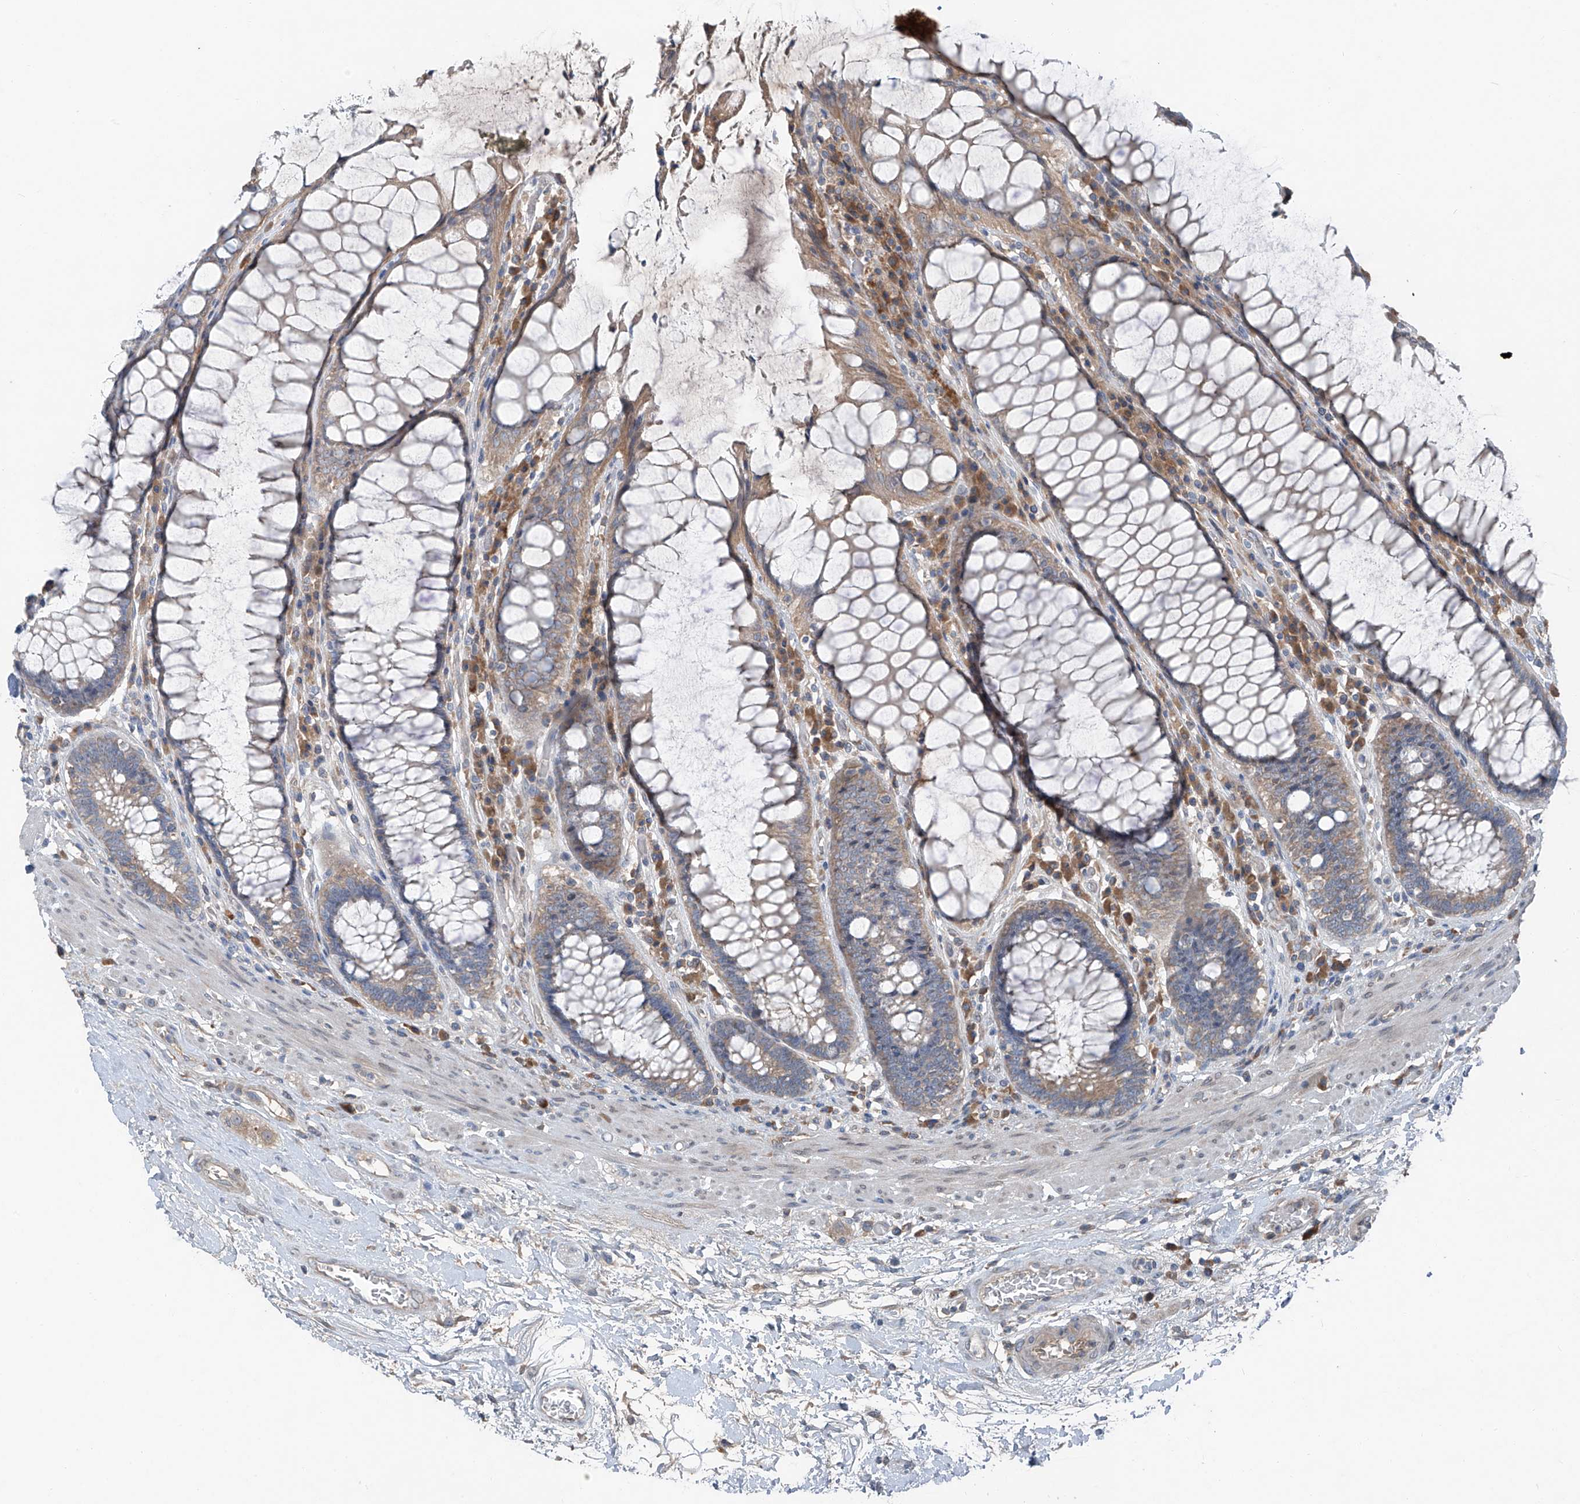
{"staining": {"intensity": "weak", "quantity": "25%-75%", "location": "cytoplasmic/membranous"}, "tissue": "rectum", "cell_type": "Glandular cells", "image_type": "normal", "snomed": [{"axis": "morphology", "description": "Normal tissue, NOS"}, {"axis": "topography", "description": "Rectum"}], "caption": "Protein analysis of unremarkable rectum reveals weak cytoplasmic/membranous staining in approximately 25%-75% of glandular cells.", "gene": "FOXRED2", "patient": {"sex": "male", "age": 64}}